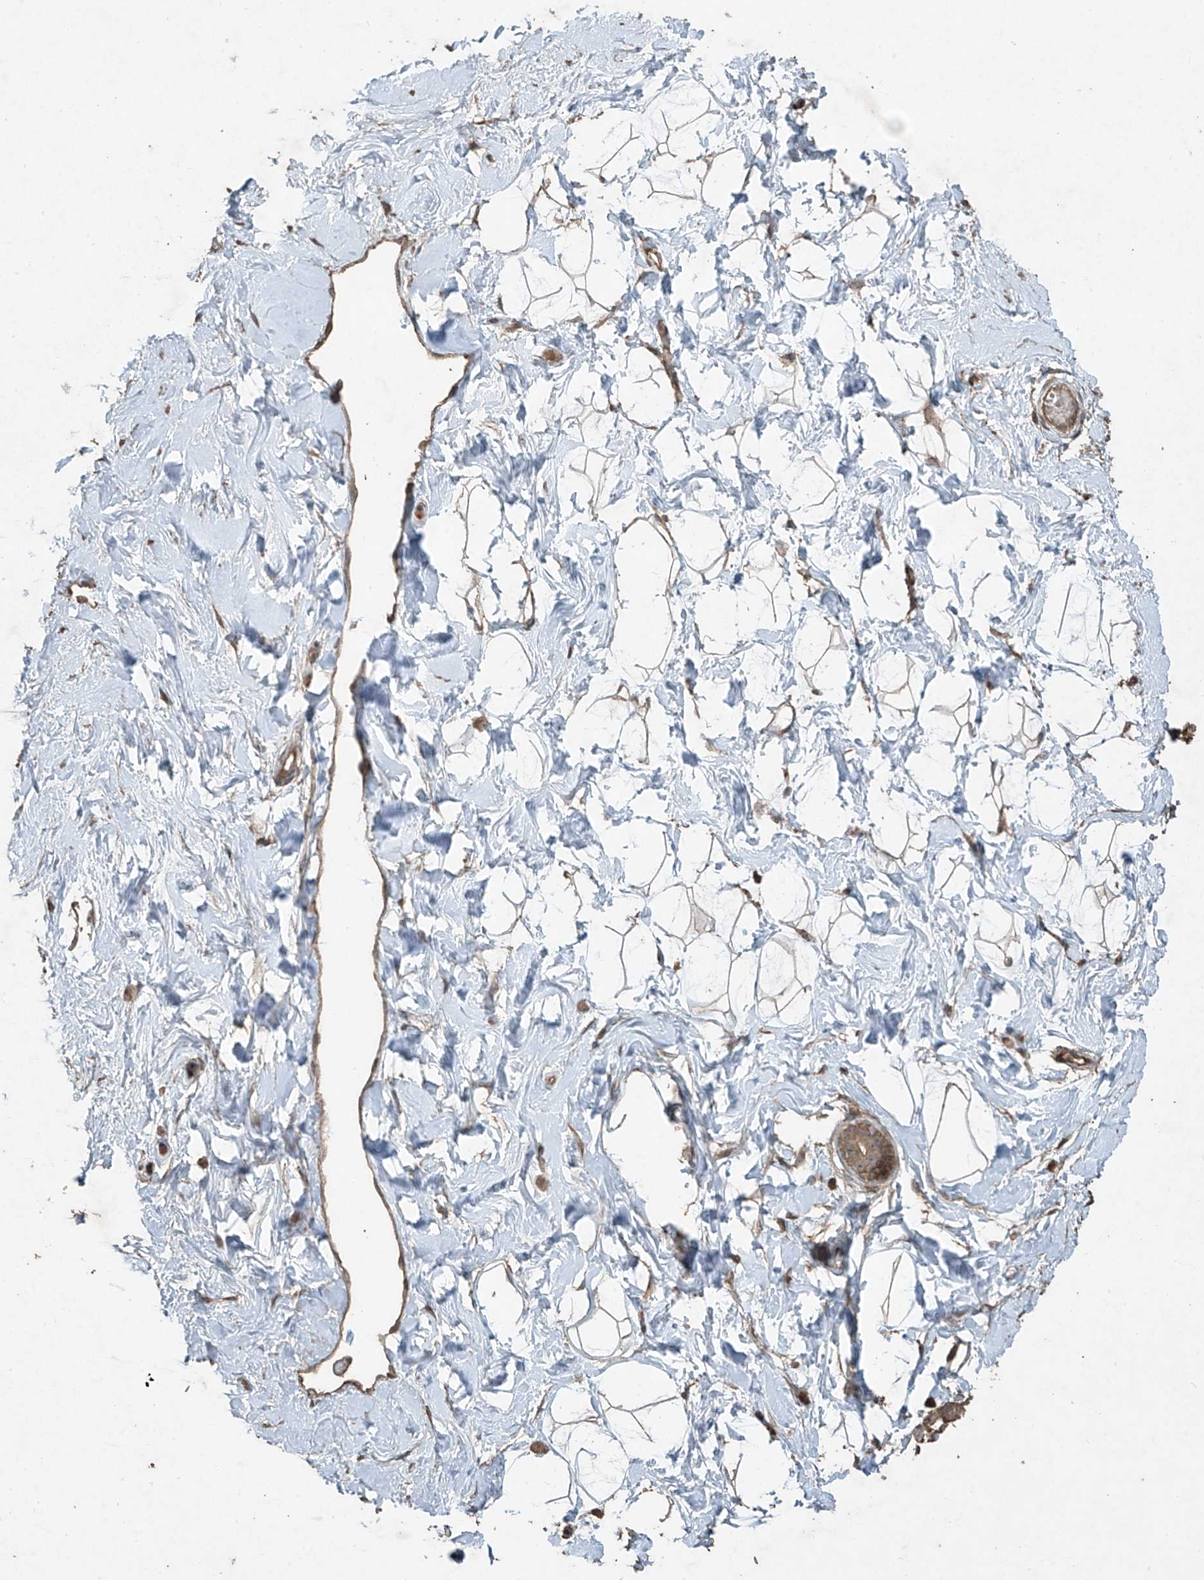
{"staining": {"intensity": "strong", "quantity": ">75%", "location": "cytoplasmic/membranous"}, "tissue": "breast", "cell_type": "Adipocytes", "image_type": "normal", "snomed": [{"axis": "morphology", "description": "Normal tissue, NOS"}, {"axis": "morphology", "description": "Adenoma, NOS"}, {"axis": "topography", "description": "Breast"}], "caption": "About >75% of adipocytes in unremarkable human breast demonstrate strong cytoplasmic/membranous protein staining as visualized by brown immunohistochemical staining.", "gene": "PGPEP1", "patient": {"sex": "female", "age": 23}}